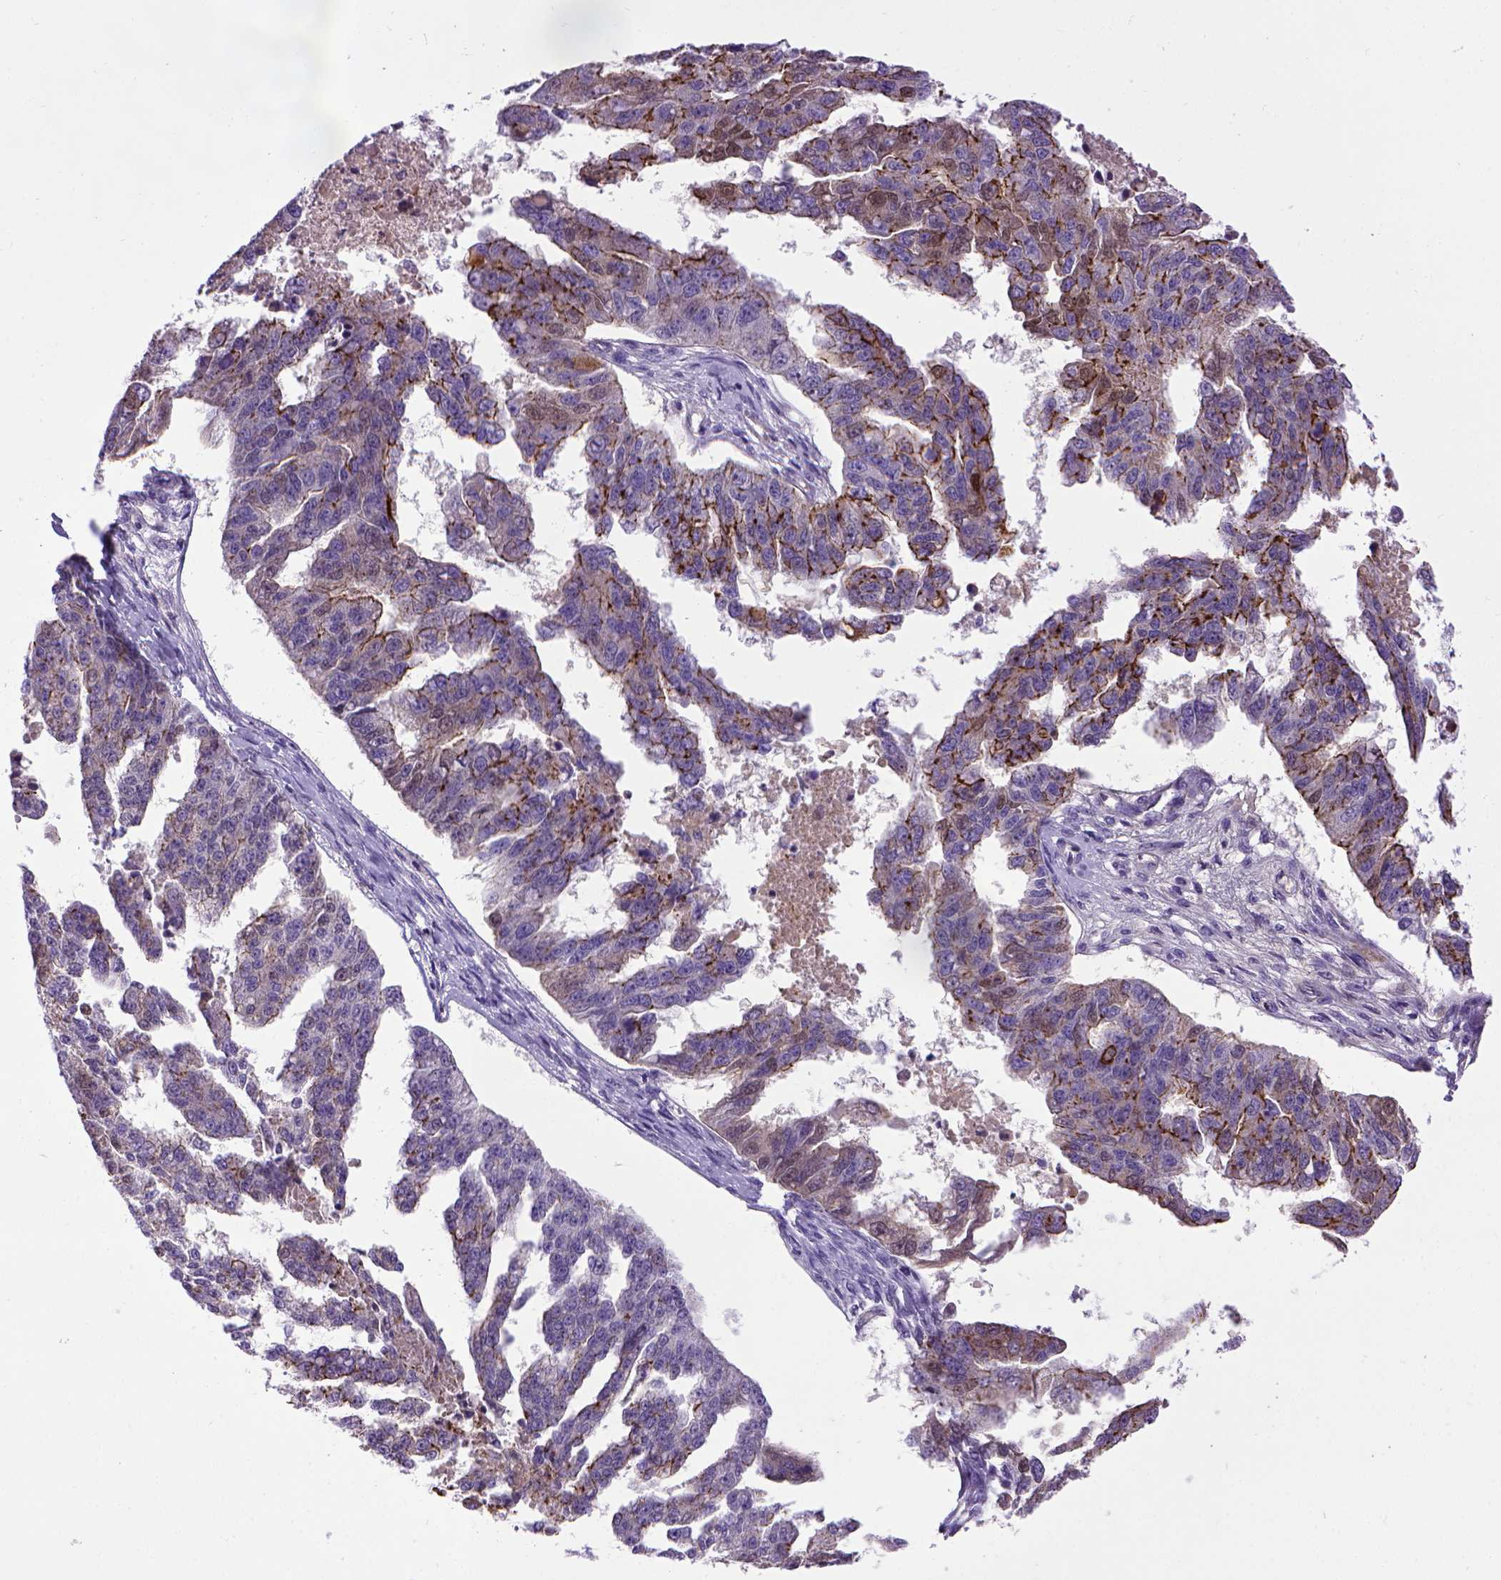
{"staining": {"intensity": "moderate", "quantity": "25%-75%", "location": "cytoplasmic/membranous"}, "tissue": "ovarian cancer", "cell_type": "Tumor cells", "image_type": "cancer", "snomed": [{"axis": "morphology", "description": "Cystadenocarcinoma, serous, NOS"}, {"axis": "topography", "description": "Ovary"}], "caption": "IHC (DAB (3,3'-diaminobenzidine)) staining of human ovarian cancer (serous cystadenocarcinoma) shows moderate cytoplasmic/membranous protein staining in approximately 25%-75% of tumor cells.", "gene": "CDH1", "patient": {"sex": "female", "age": 58}}